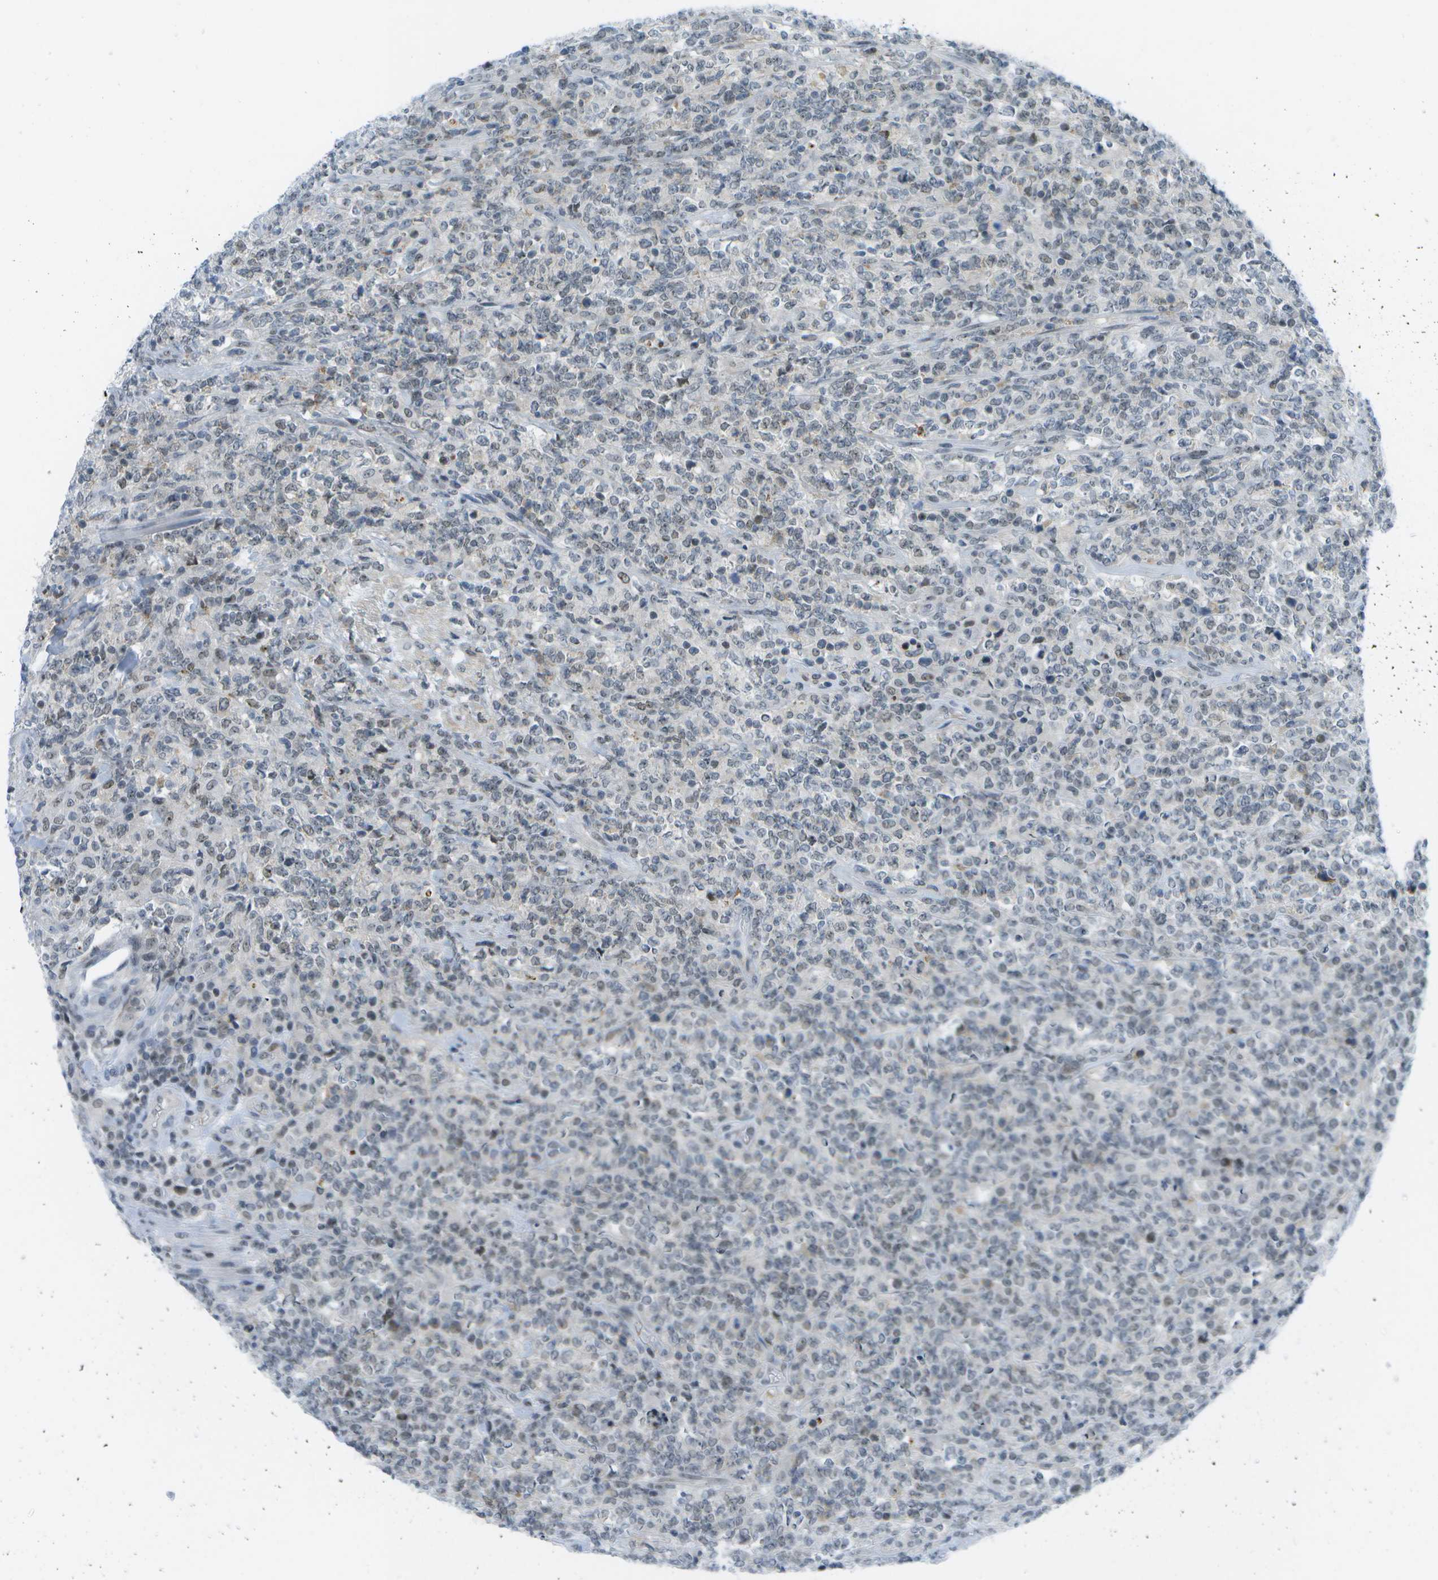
{"staining": {"intensity": "negative", "quantity": "none", "location": "none"}, "tissue": "lymphoma", "cell_type": "Tumor cells", "image_type": "cancer", "snomed": [{"axis": "morphology", "description": "Malignant lymphoma, non-Hodgkin's type, High grade"}, {"axis": "topography", "description": "Soft tissue"}], "caption": "The immunohistochemistry micrograph has no significant positivity in tumor cells of lymphoma tissue.", "gene": "PITHD1", "patient": {"sex": "male", "age": 18}}